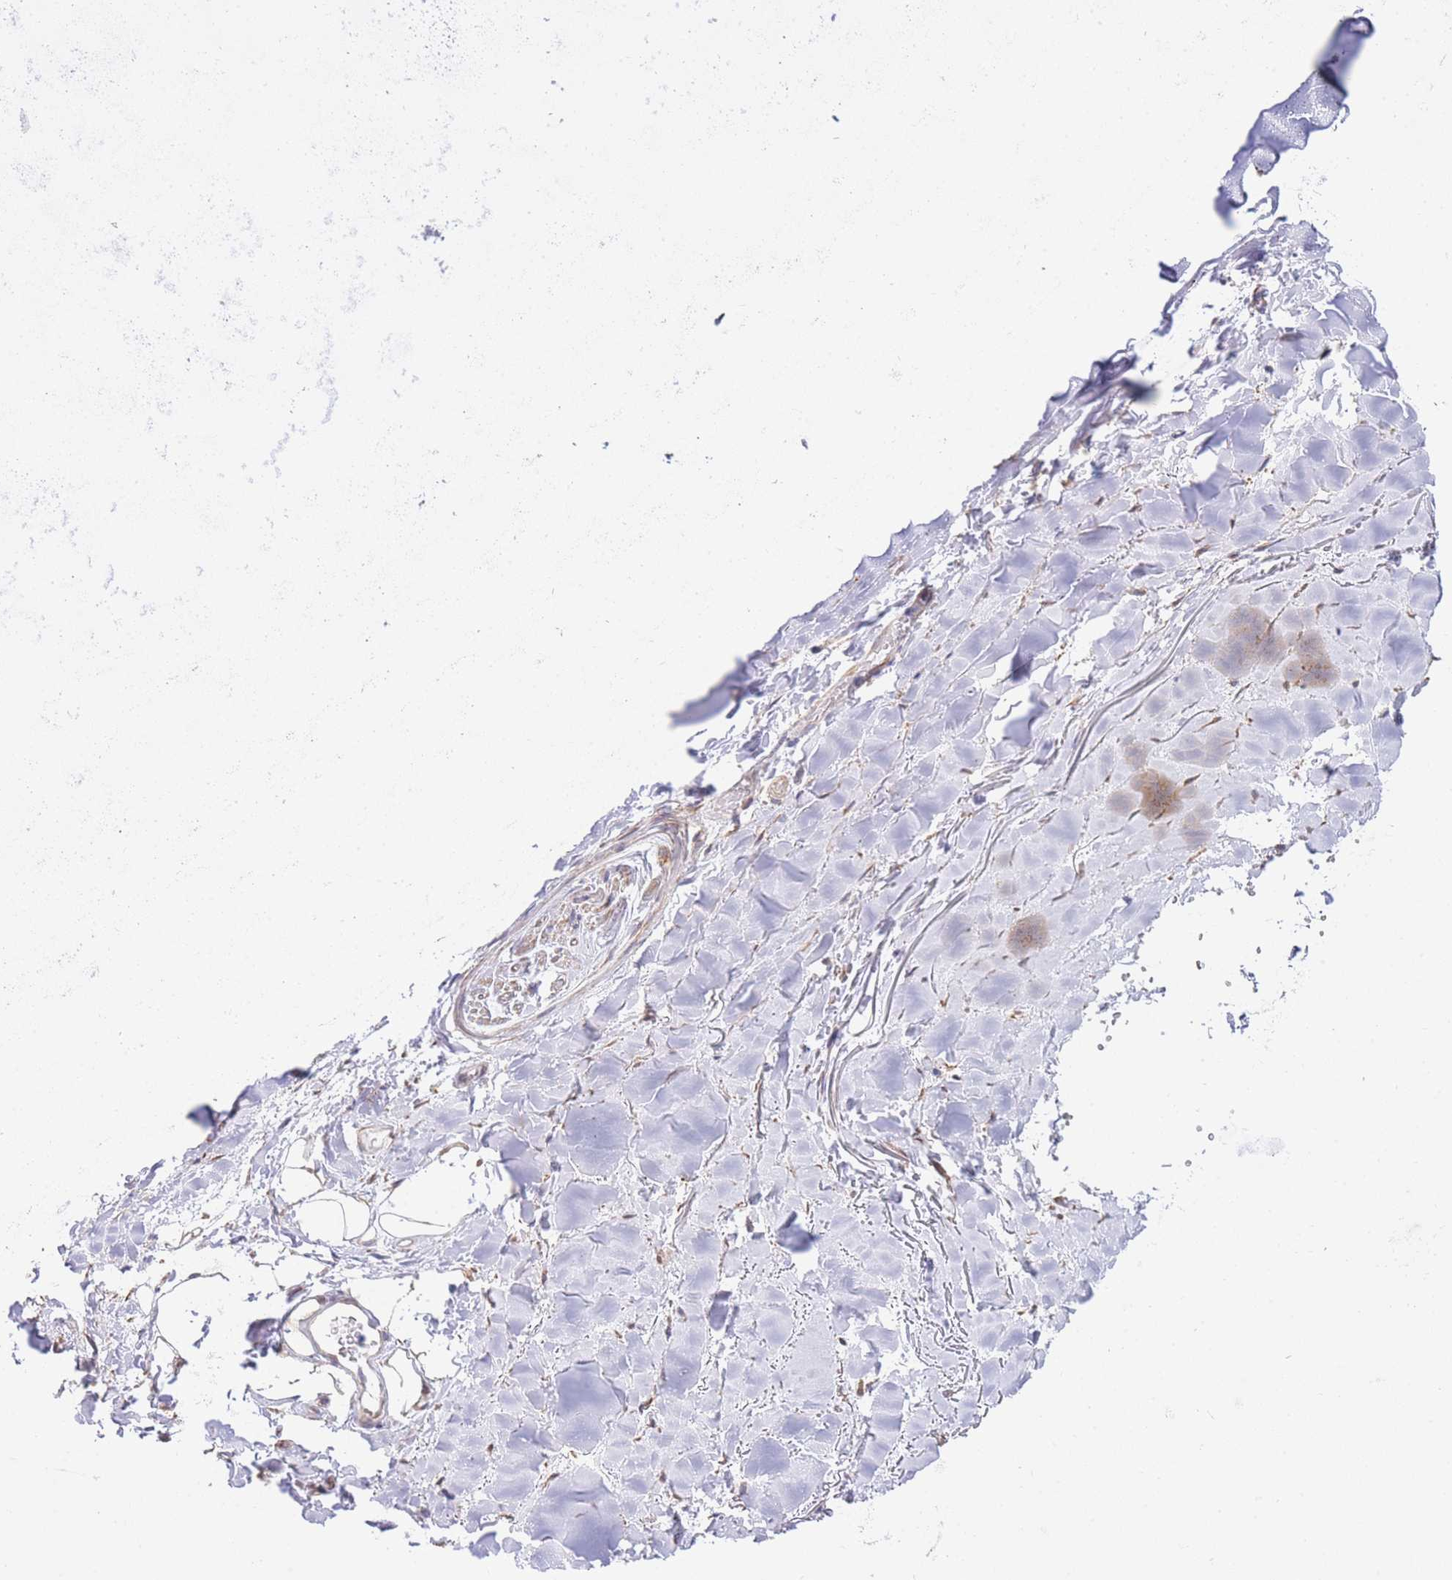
{"staining": {"intensity": "moderate", "quantity": "25%-75%", "location": "cytoplasmic/membranous"}, "tissue": "adipose tissue", "cell_type": "Adipocytes", "image_type": "normal", "snomed": [{"axis": "morphology", "description": "Normal tissue, NOS"}, {"axis": "topography", "description": "Cartilage tissue"}], "caption": "This is a micrograph of immunohistochemistry (IHC) staining of normal adipose tissue, which shows moderate expression in the cytoplasmic/membranous of adipocytes.", "gene": "CTBP1", "patient": {"sex": "male", "age": 80}}